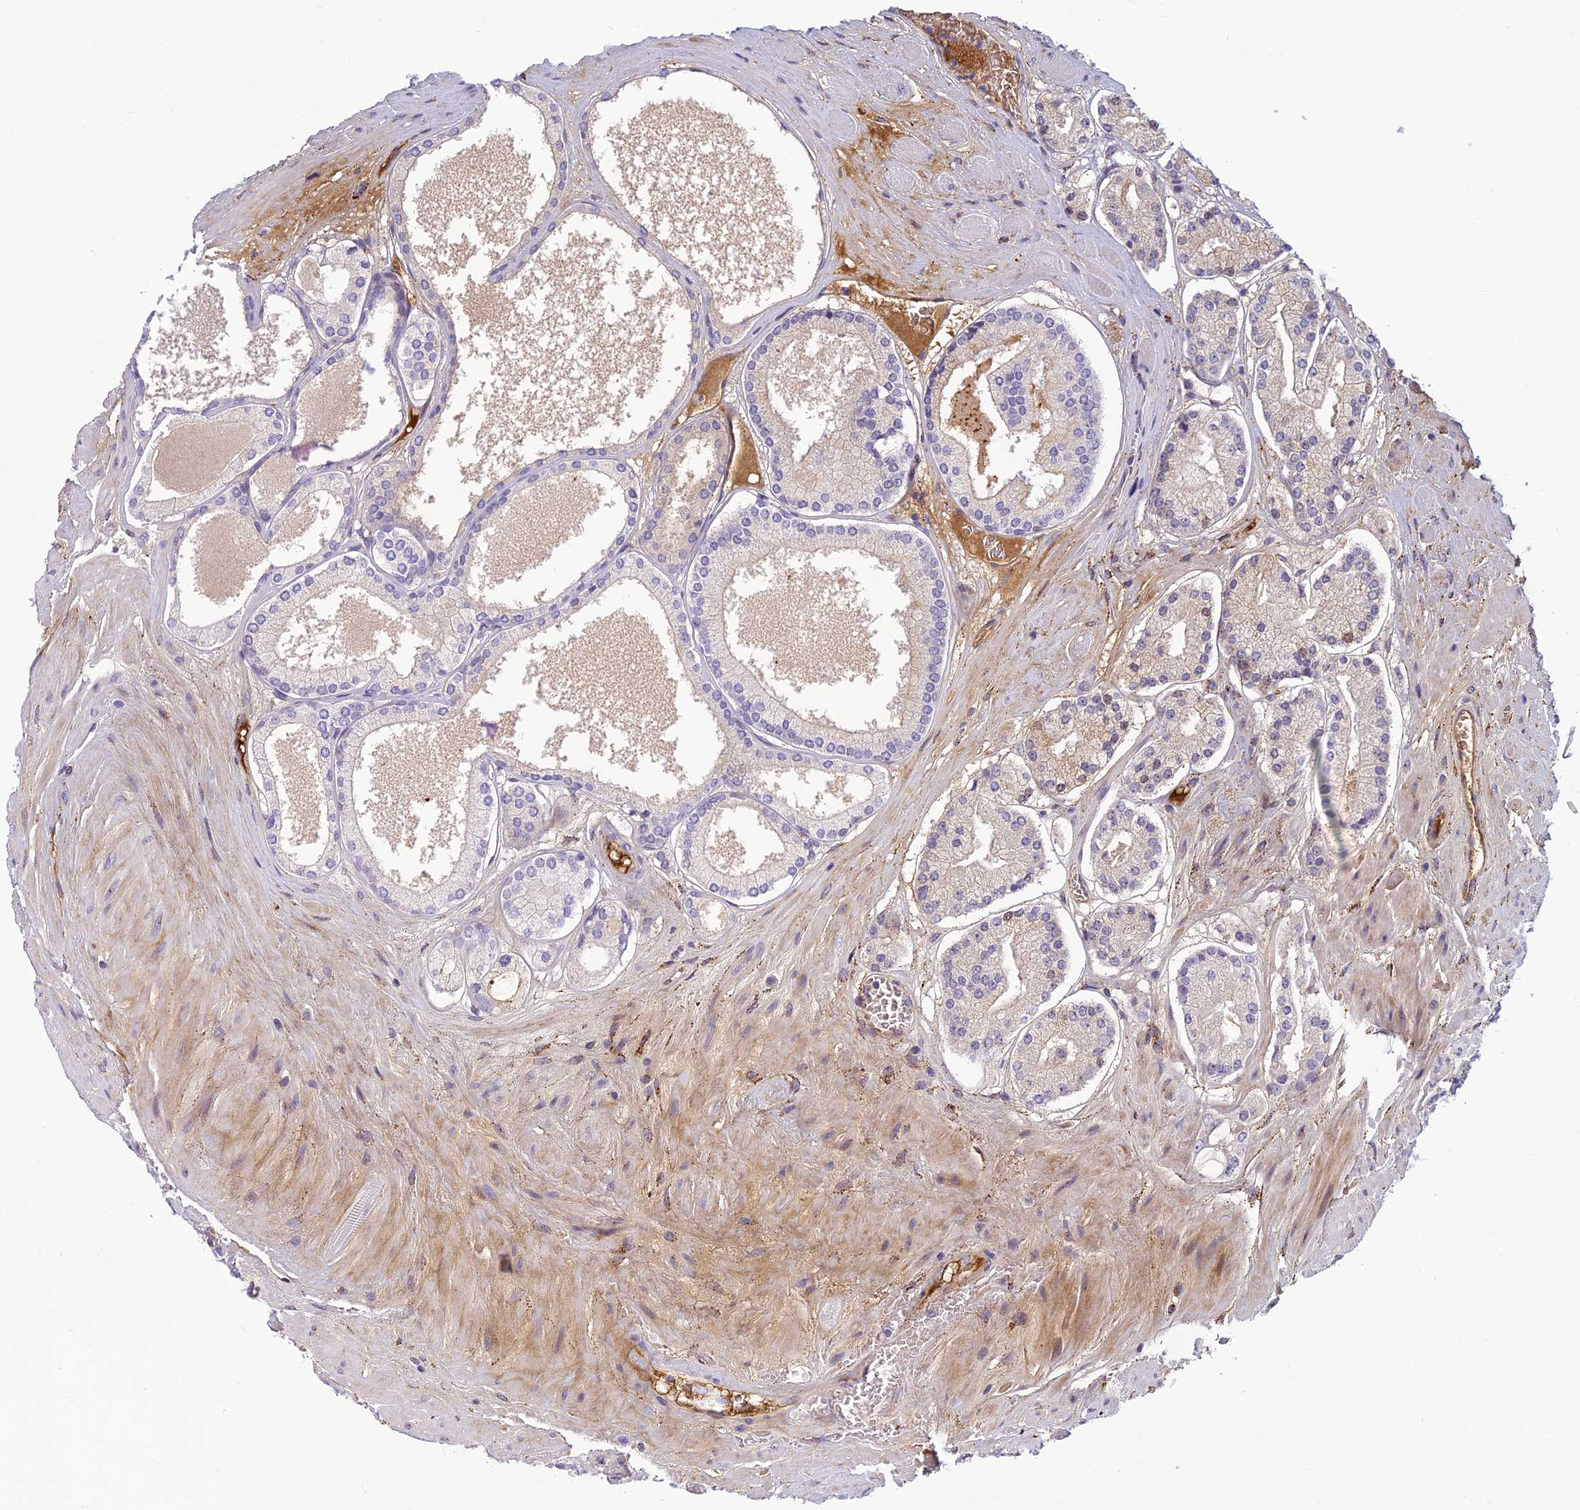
{"staining": {"intensity": "negative", "quantity": "none", "location": "none"}, "tissue": "prostate cancer", "cell_type": "Tumor cells", "image_type": "cancer", "snomed": [{"axis": "morphology", "description": "Adenocarcinoma, High grade"}, {"axis": "topography", "description": "Prostate"}], "caption": "Prostate cancer was stained to show a protein in brown. There is no significant staining in tumor cells.", "gene": "CLEC11A", "patient": {"sex": "male", "age": 67}}